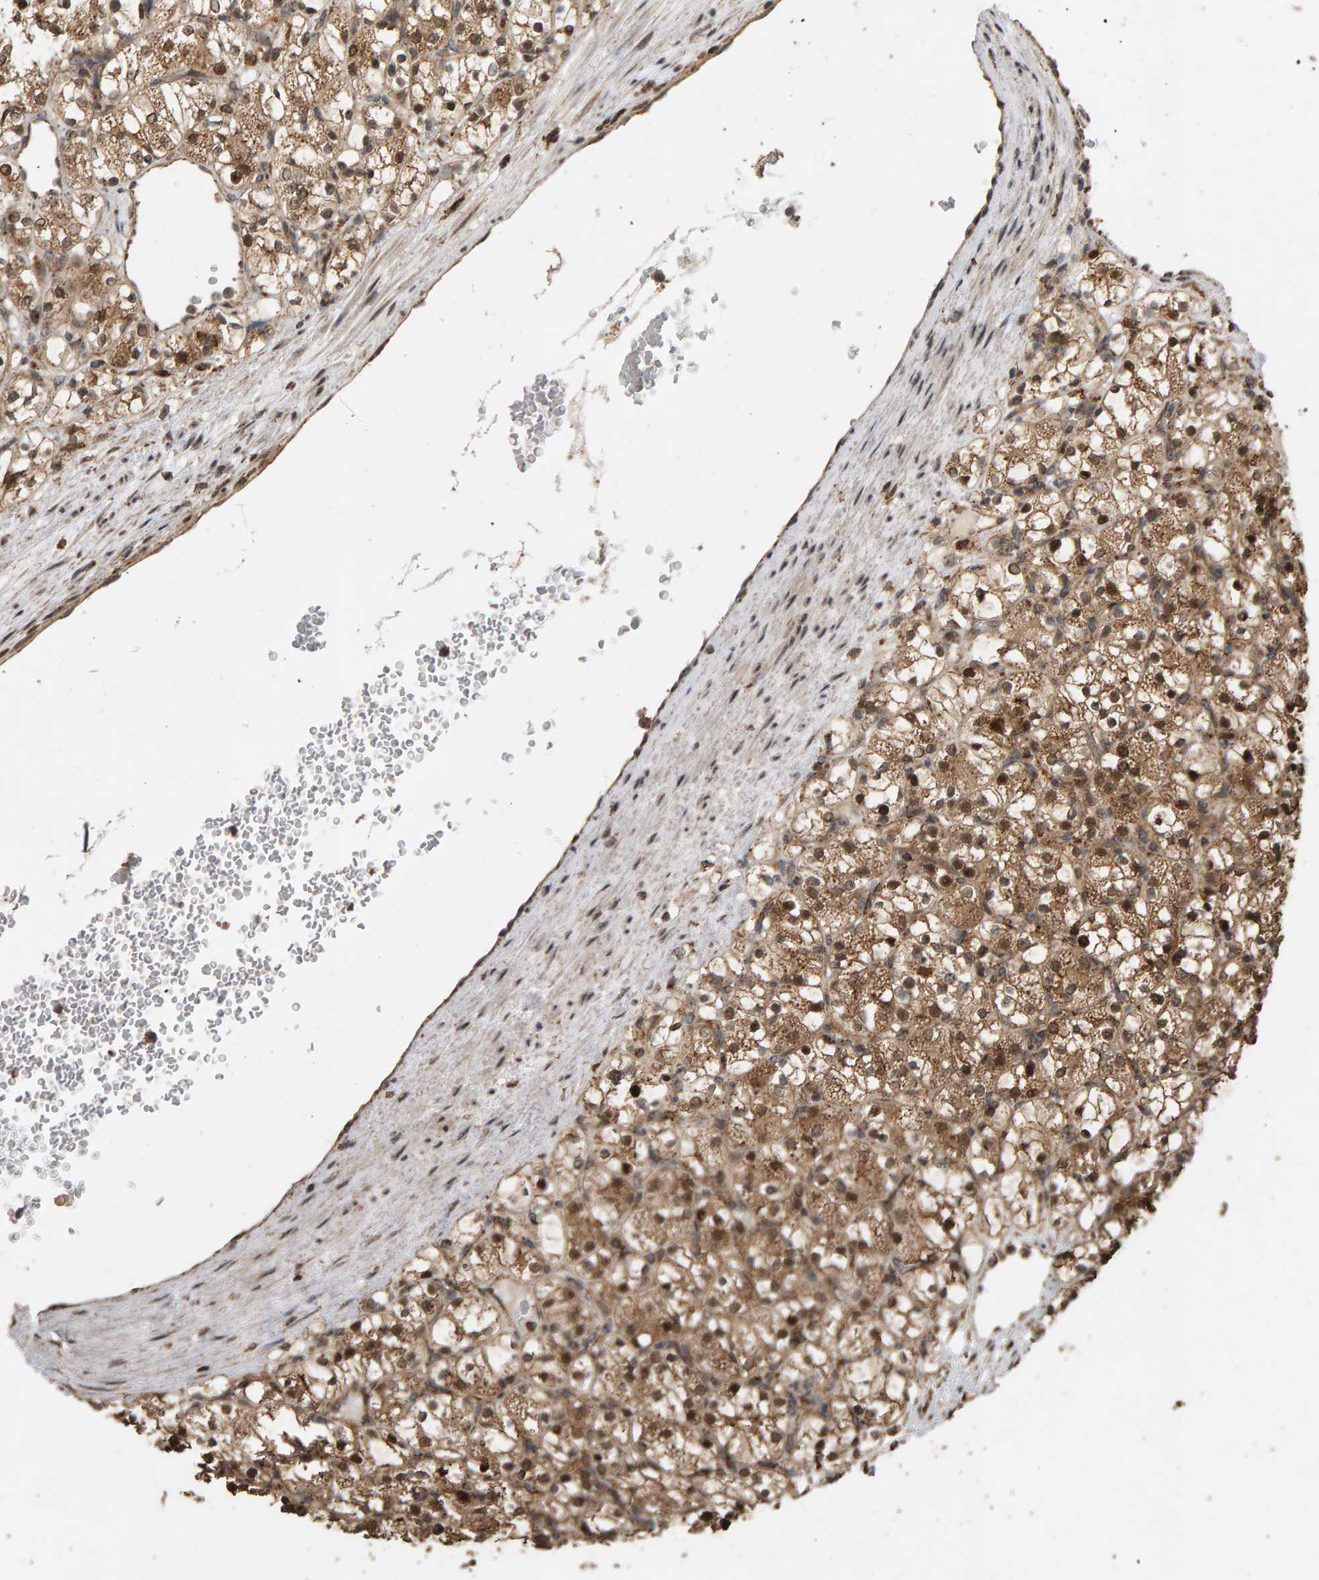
{"staining": {"intensity": "moderate", "quantity": ">75%", "location": "cytoplasmic/membranous,nuclear"}, "tissue": "renal cancer", "cell_type": "Tumor cells", "image_type": "cancer", "snomed": [{"axis": "morphology", "description": "Adenocarcinoma, NOS"}, {"axis": "topography", "description": "Kidney"}], "caption": "About >75% of tumor cells in renal cancer (adenocarcinoma) reveal moderate cytoplasmic/membranous and nuclear protein staining as visualized by brown immunohistochemical staining.", "gene": "GSTK1", "patient": {"sex": "female", "age": 69}}